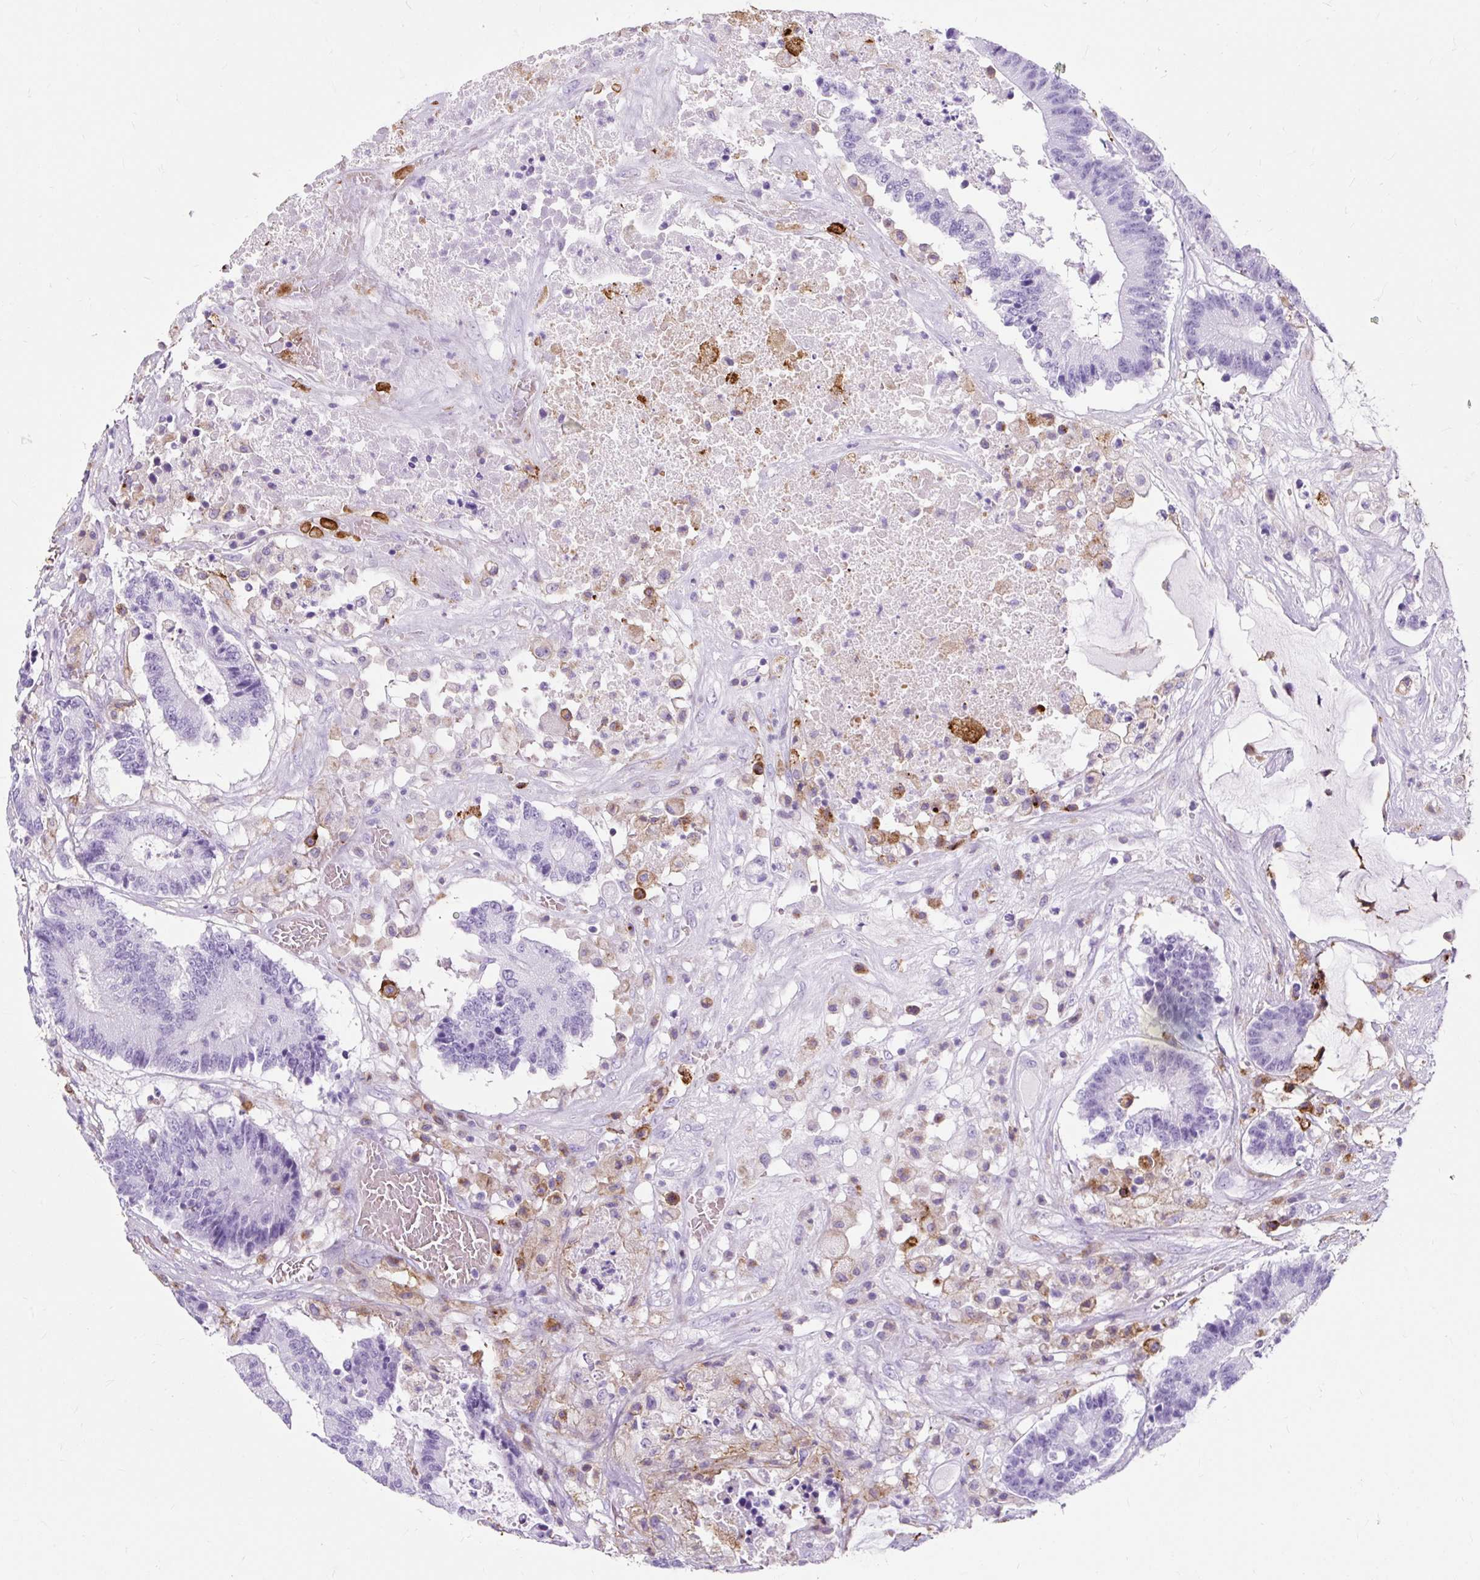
{"staining": {"intensity": "negative", "quantity": "none", "location": "none"}, "tissue": "colorectal cancer", "cell_type": "Tumor cells", "image_type": "cancer", "snomed": [{"axis": "morphology", "description": "Adenocarcinoma, NOS"}, {"axis": "topography", "description": "Colon"}], "caption": "Colorectal cancer was stained to show a protein in brown. There is no significant staining in tumor cells.", "gene": "HLA-DRA", "patient": {"sex": "female", "age": 84}}